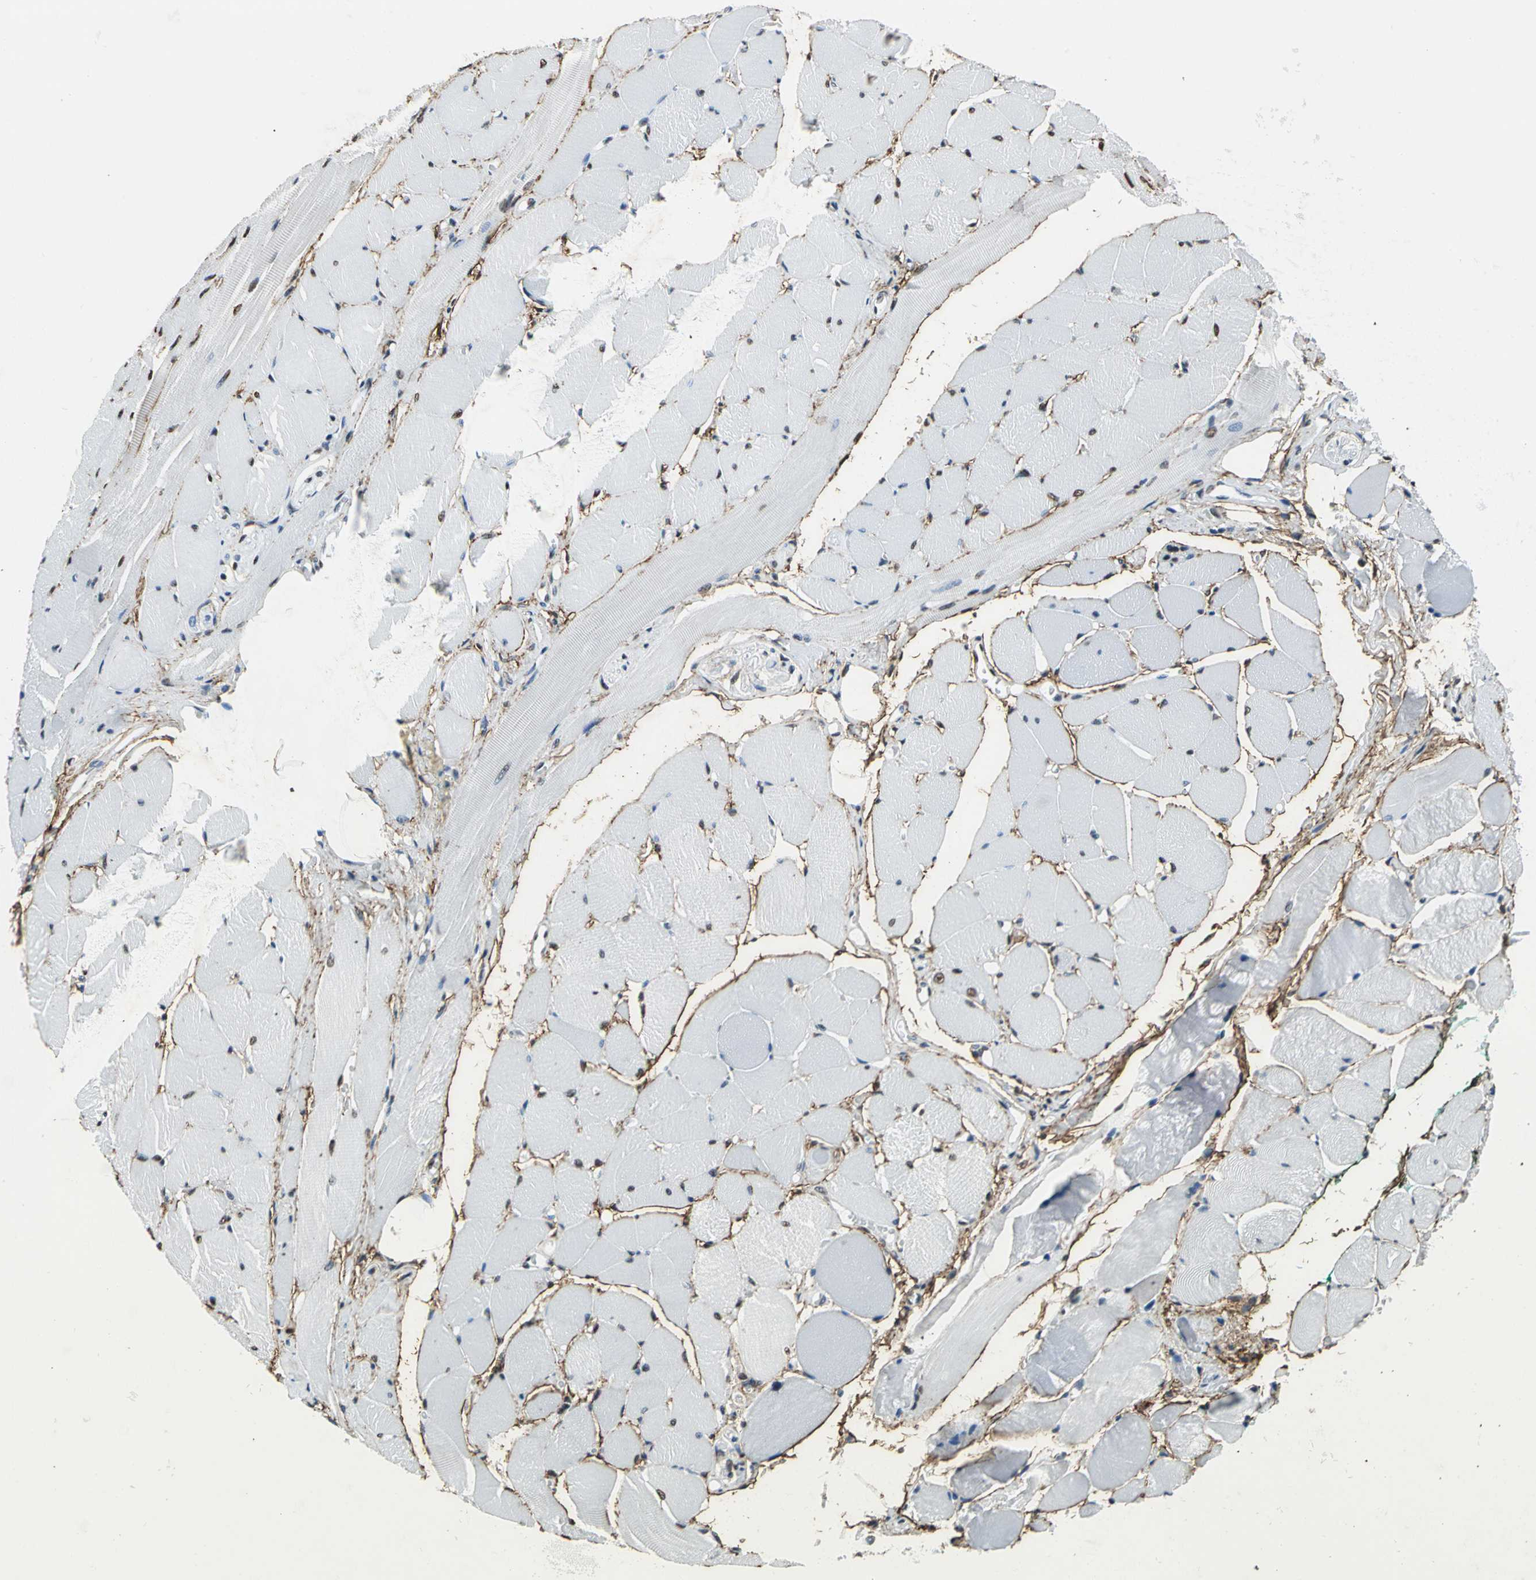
{"staining": {"intensity": "strong", "quantity": "25%-75%", "location": "nuclear"}, "tissue": "skeletal muscle", "cell_type": "Myocytes", "image_type": "normal", "snomed": [{"axis": "morphology", "description": "Normal tissue, NOS"}, {"axis": "topography", "description": "Skeletal muscle"}, {"axis": "topography", "description": "Peripheral nerve tissue"}], "caption": "This histopathology image exhibits immunohistochemistry staining of normal skeletal muscle, with high strong nuclear expression in about 25%-75% of myocytes.", "gene": "APEX1", "patient": {"sex": "female", "age": 84}}